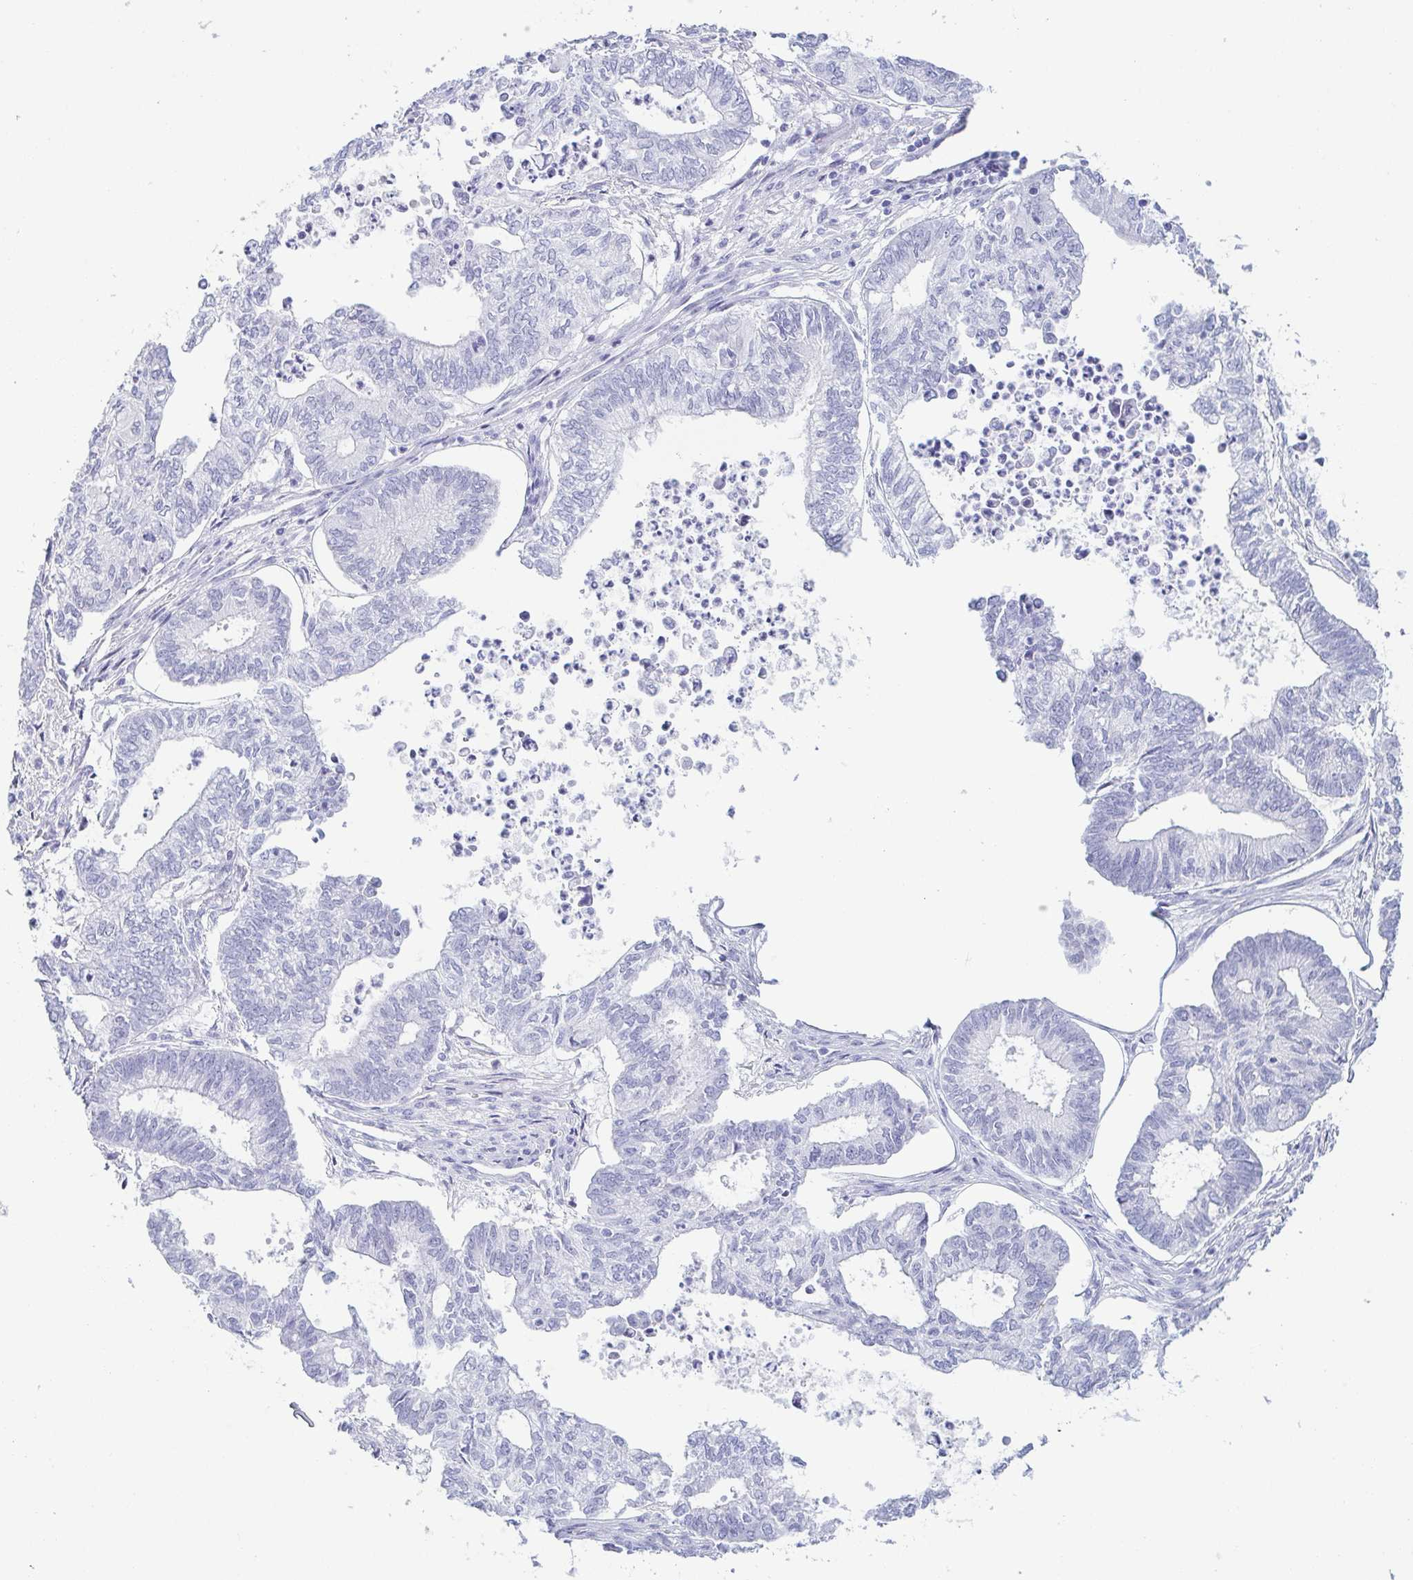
{"staining": {"intensity": "negative", "quantity": "none", "location": "none"}, "tissue": "ovarian cancer", "cell_type": "Tumor cells", "image_type": "cancer", "snomed": [{"axis": "morphology", "description": "Carcinoma, endometroid"}, {"axis": "topography", "description": "Ovary"}], "caption": "Immunohistochemical staining of human ovarian cancer (endometroid carcinoma) demonstrates no significant staining in tumor cells. The staining was performed using DAB to visualize the protein expression in brown, while the nuclei were stained in blue with hematoxylin (Magnification: 20x).", "gene": "ZG16B", "patient": {"sex": "female", "age": 64}}